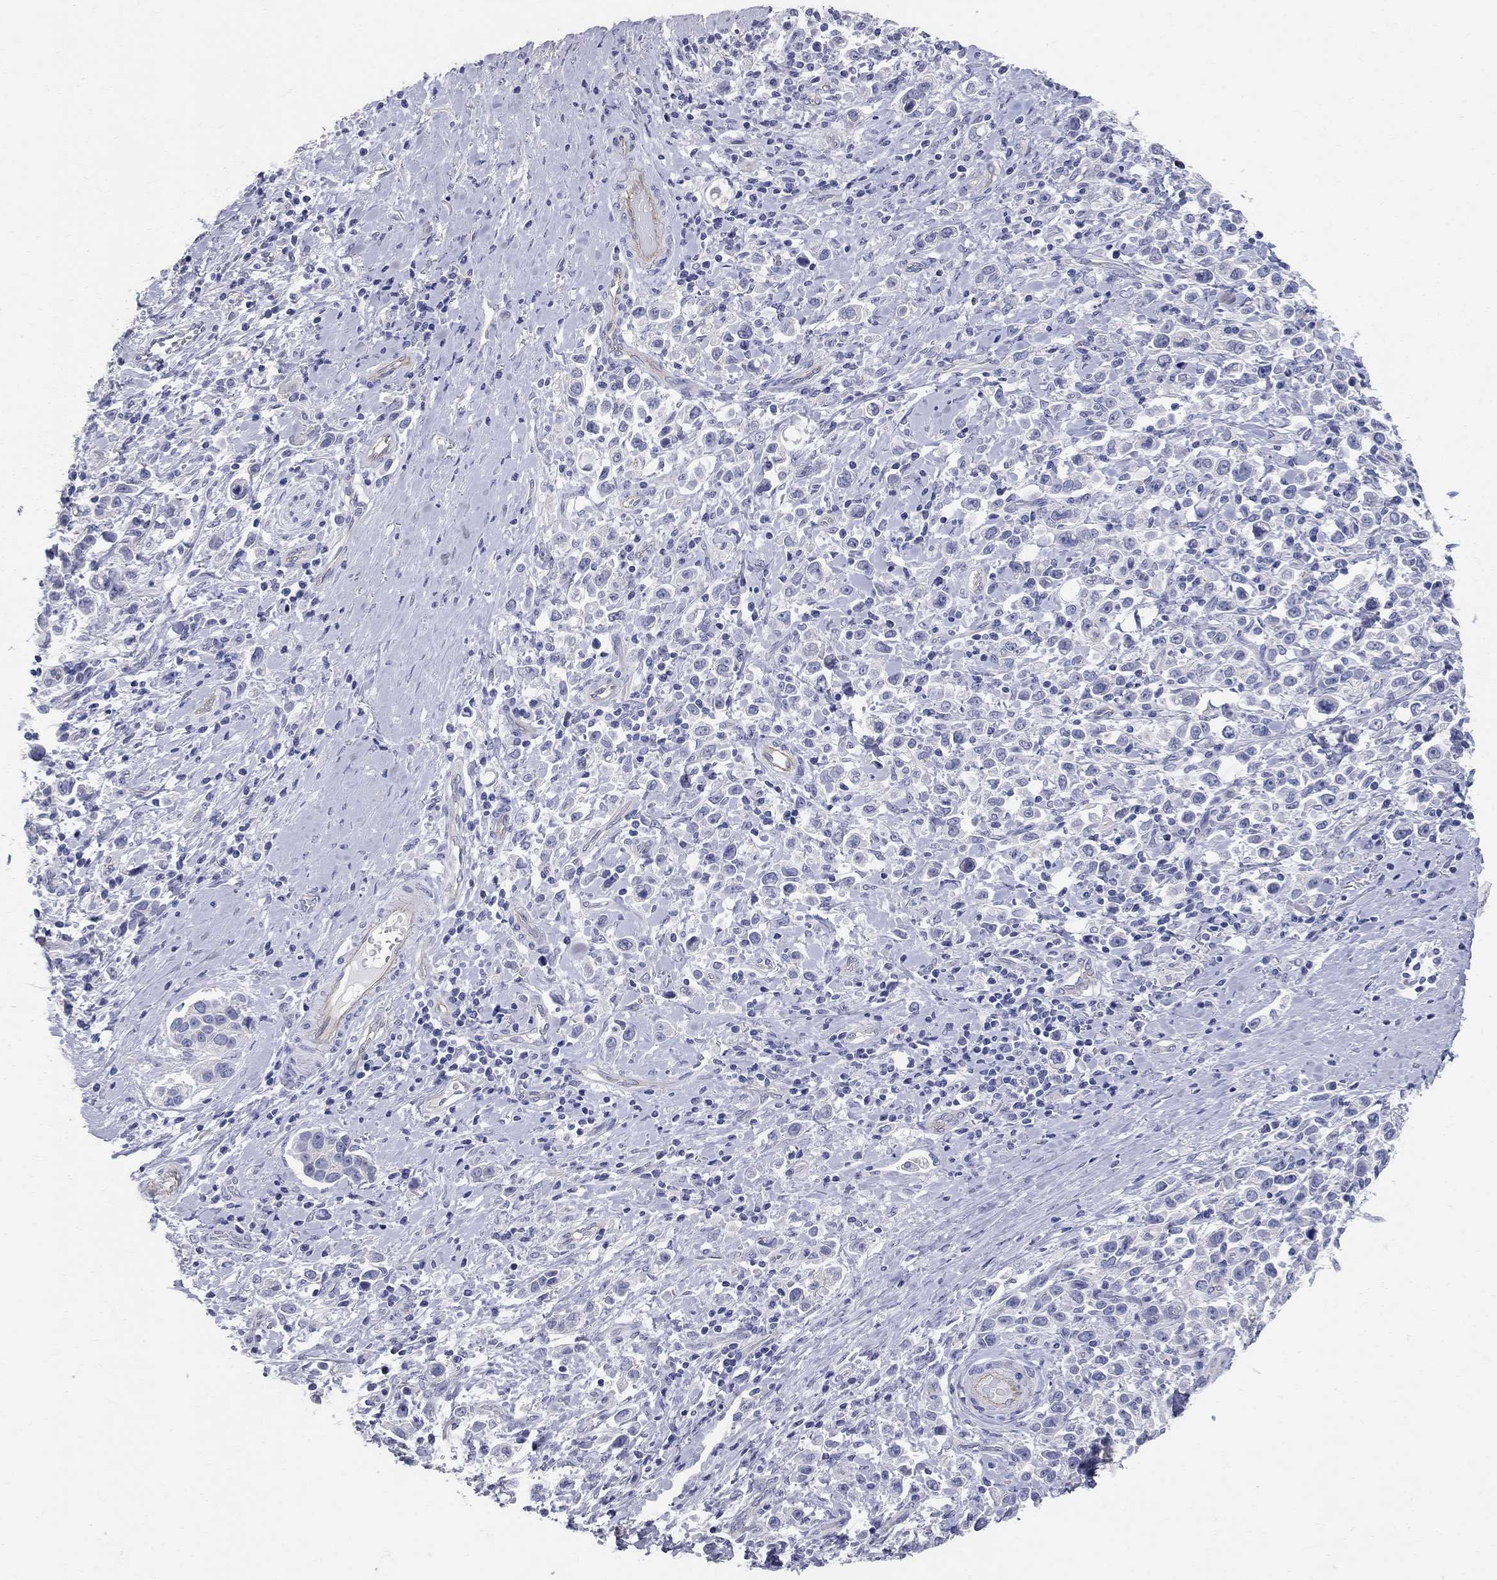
{"staining": {"intensity": "negative", "quantity": "none", "location": "none"}, "tissue": "stomach cancer", "cell_type": "Tumor cells", "image_type": "cancer", "snomed": [{"axis": "morphology", "description": "Adenocarcinoma, NOS"}, {"axis": "topography", "description": "Stomach"}], "caption": "Tumor cells are negative for protein expression in human adenocarcinoma (stomach). Nuclei are stained in blue.", "gene": "AOX1", "patient": {"sex": "male", "age": 93}}